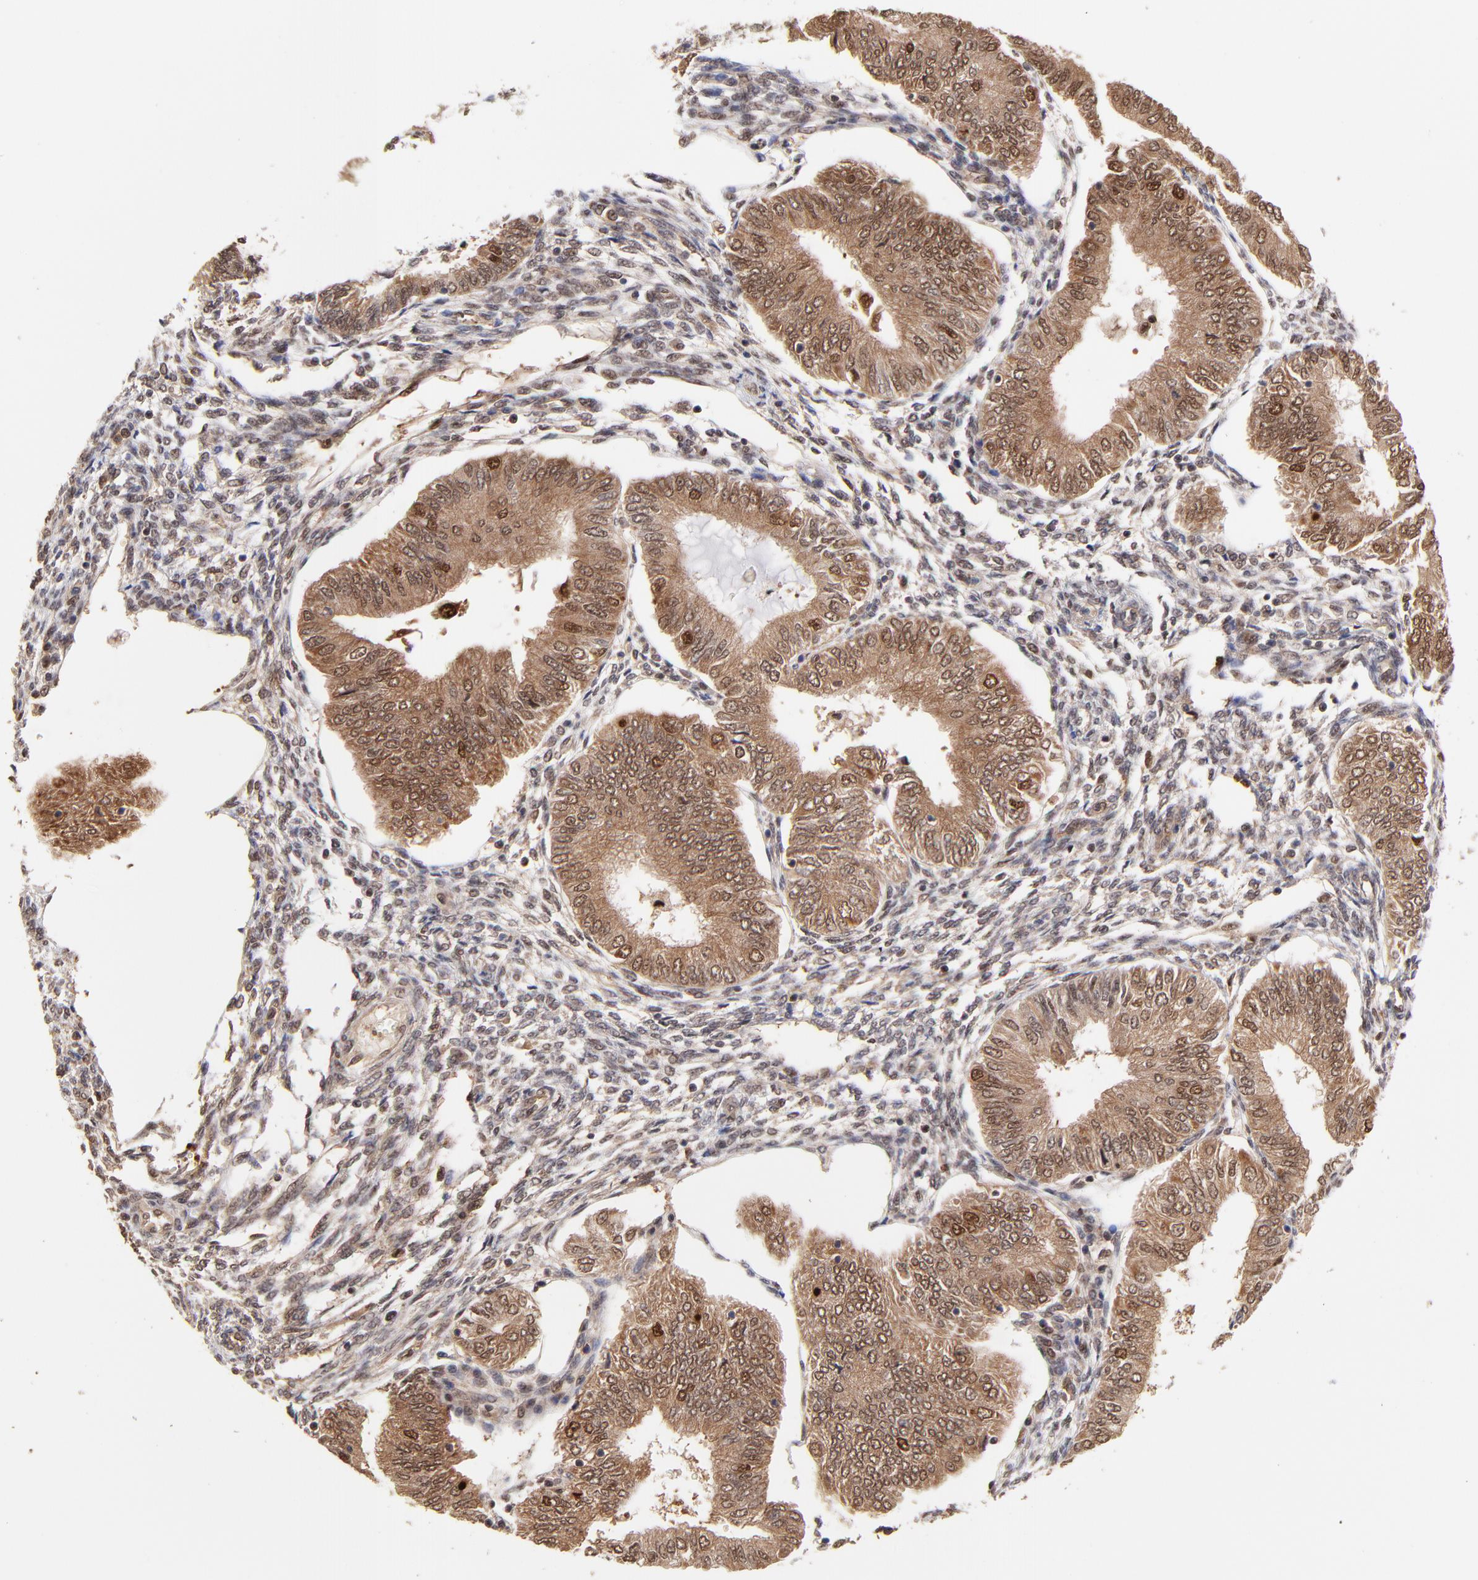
{"staining": {"intensity": "moderate", "quantity": ">75%", "location": "cytoplasmic/membranous,nuclear"}, "tissue": "endometrial cancer", "cell_type": "Tumor cells", "image_type": "cancer", "snomed": [{"axis": "morphology", "description": "Adenocarcinoma, NOS"}, {"axis": "topography", "description": "Endometrium"}], "caption": "A high-resolution micrograph shows IHC staining of endometrial cancer (adenocarcinoma), which shows moderate cytoplasmic/membranous and nuclear positivity in about >75% of tumor cells.", "gene": "PSMD14", "patient": {"sex": "female", "age": 51}}